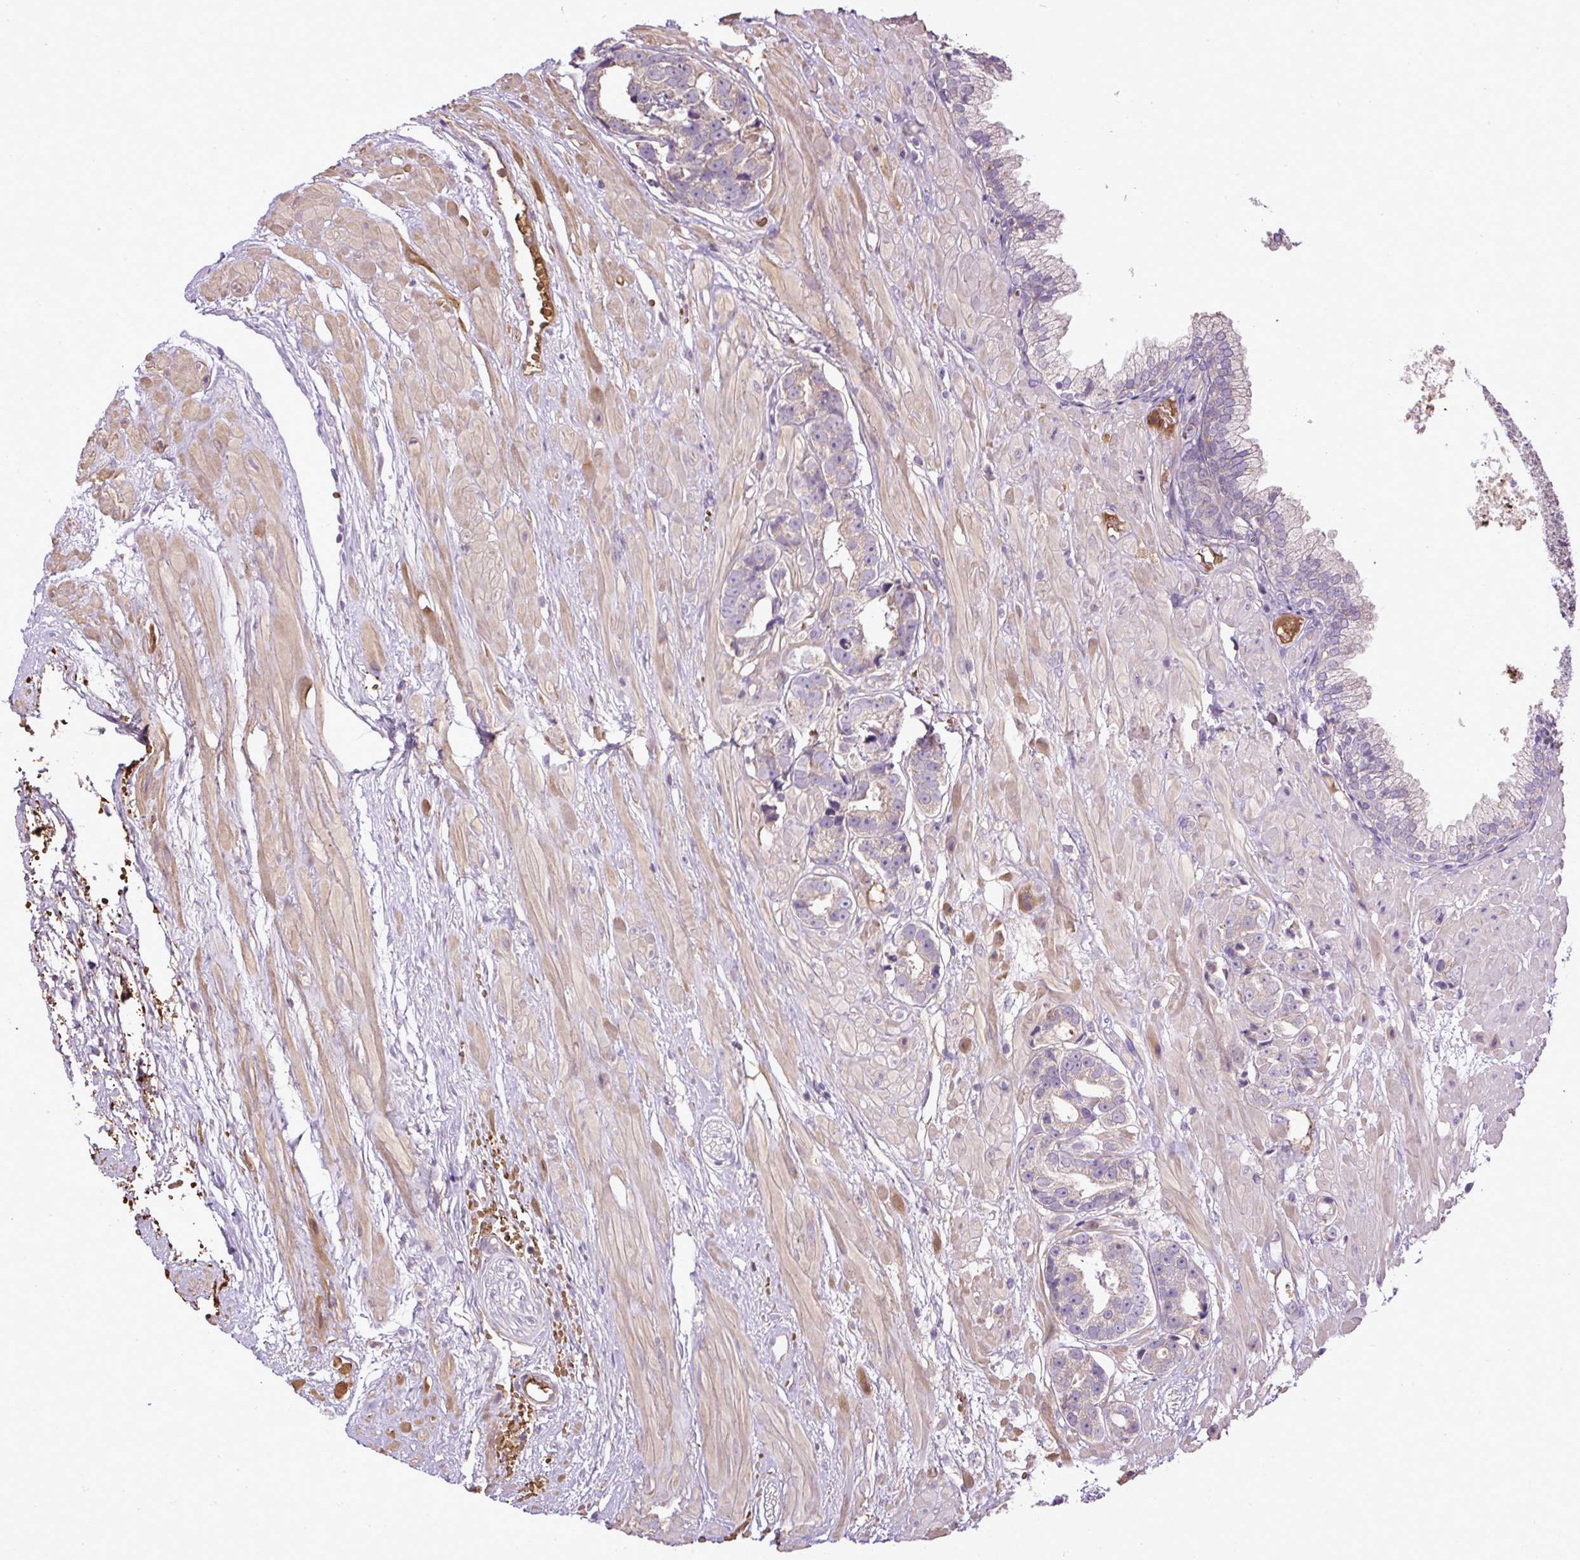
{"staining": {"intensity": "negative", "quantity": "none", "location": "none"}, "tissue": "prostate cancer", "cell_type": "Tumor cells", "image_type": "cancer", "snomed": [{"axis": "morphology", "description": "Adenocarcinoma, High grade"}, {"axis": "topography", "description": "Prostate"}], "caption": "IHC micrograph of prostate cancer (high-grade adenocarcinoma) stained for a protein (brown), which reveals no expression in tumor cells.", "gene": "CXCL13", "patient": {"sex": "male", "age": 71}}